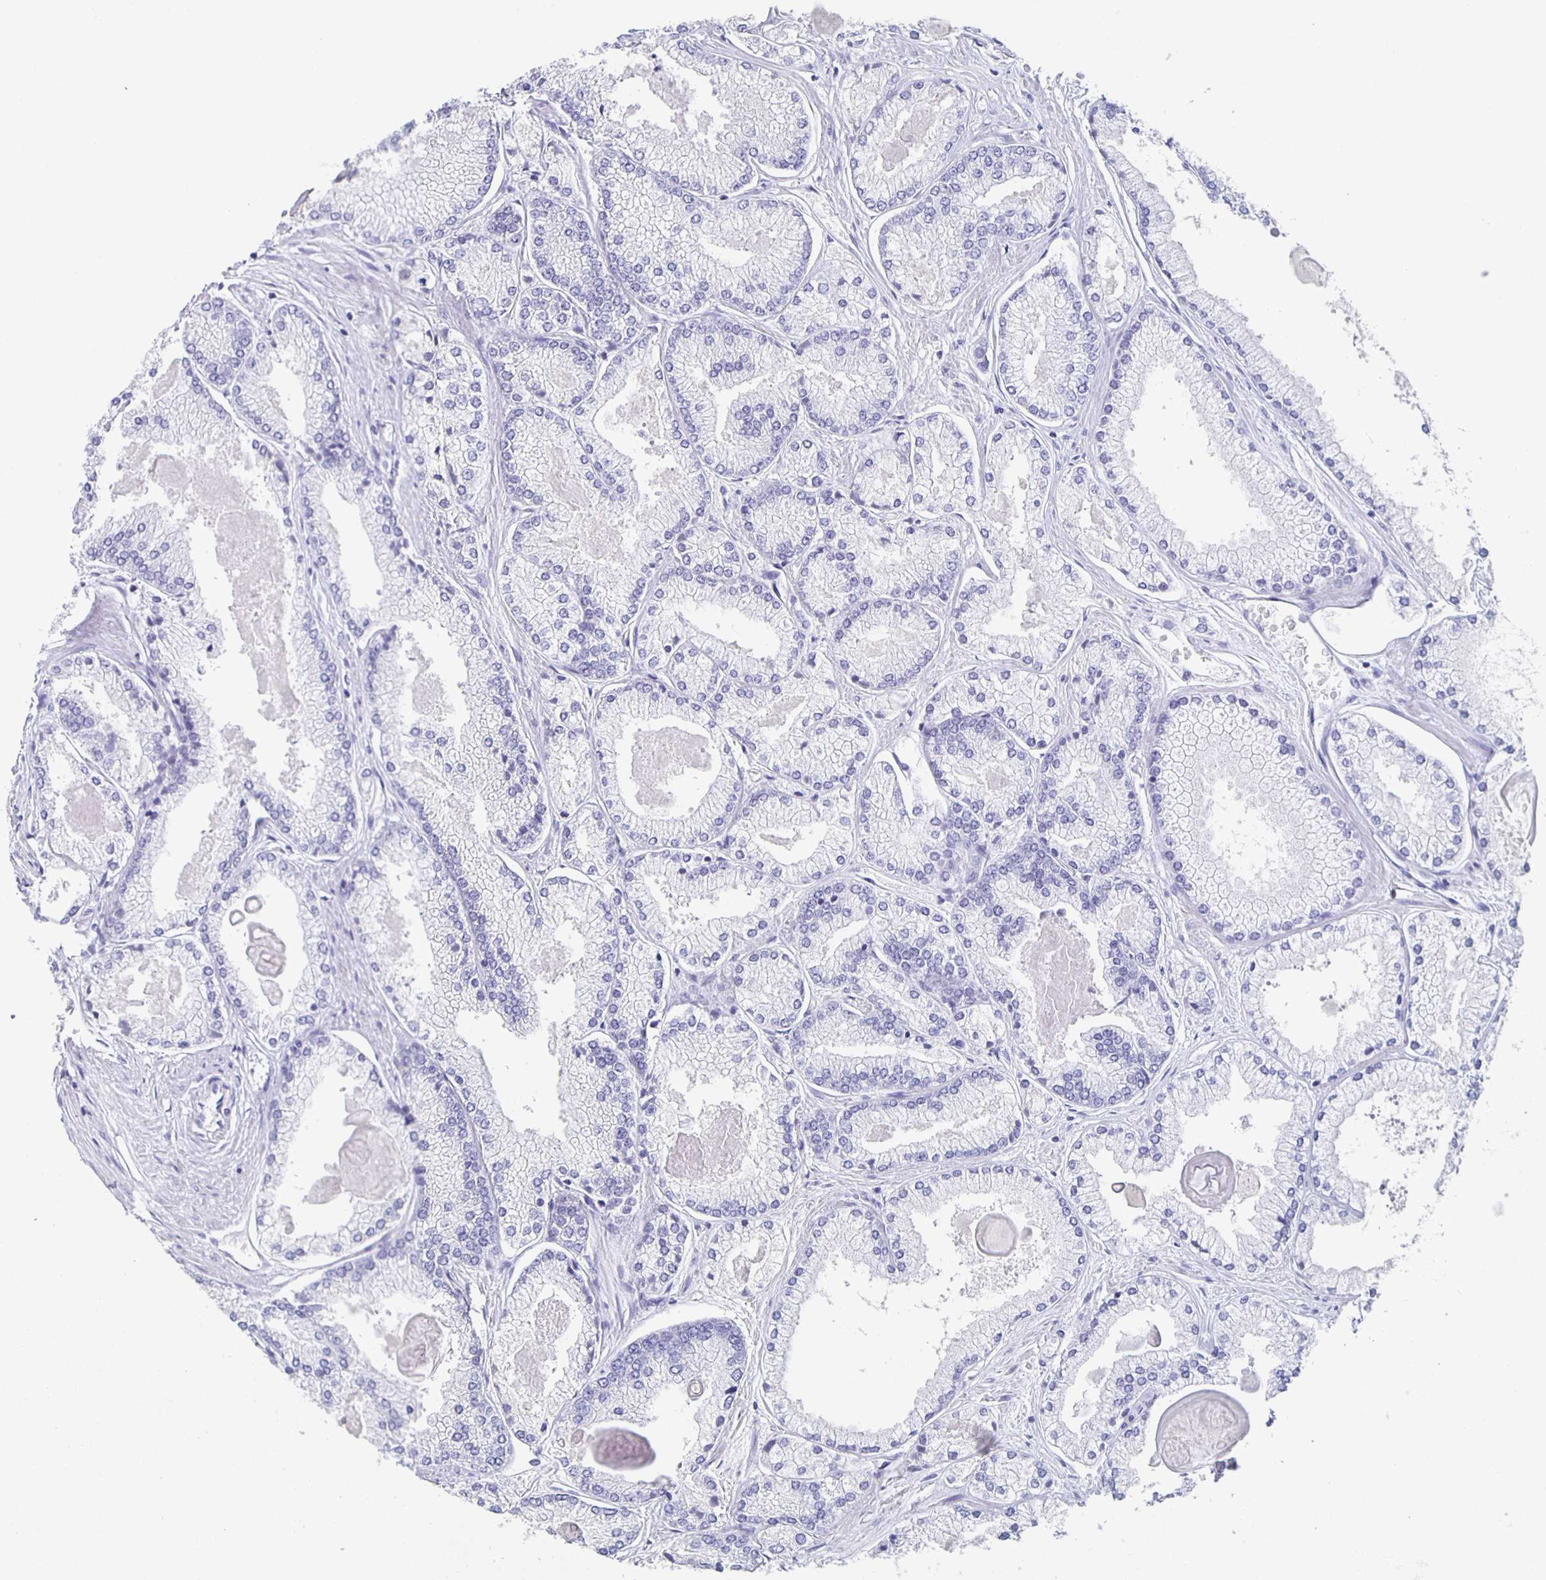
{"staining": {"intensity": "negative", "quantity": "none", "location": "none"}, "tissue": "prostate cancer", "cell_type": "Tumor cells", "image_type": "cancer", "snomed": [{"axis": "morphology", "description": "Adenocarcinoma, High grade"}, {"axis": "topography", "description": "Prostate"}], "caption": "An immunohistochemistry micrograph of prostate adenocarcinoma (high-grade) is shown. There is no staining in tumor cells of prostate adenocarcinoma (high-grade).", "gene": "FGA", "patient": {"sex": "male", "age": 68}}